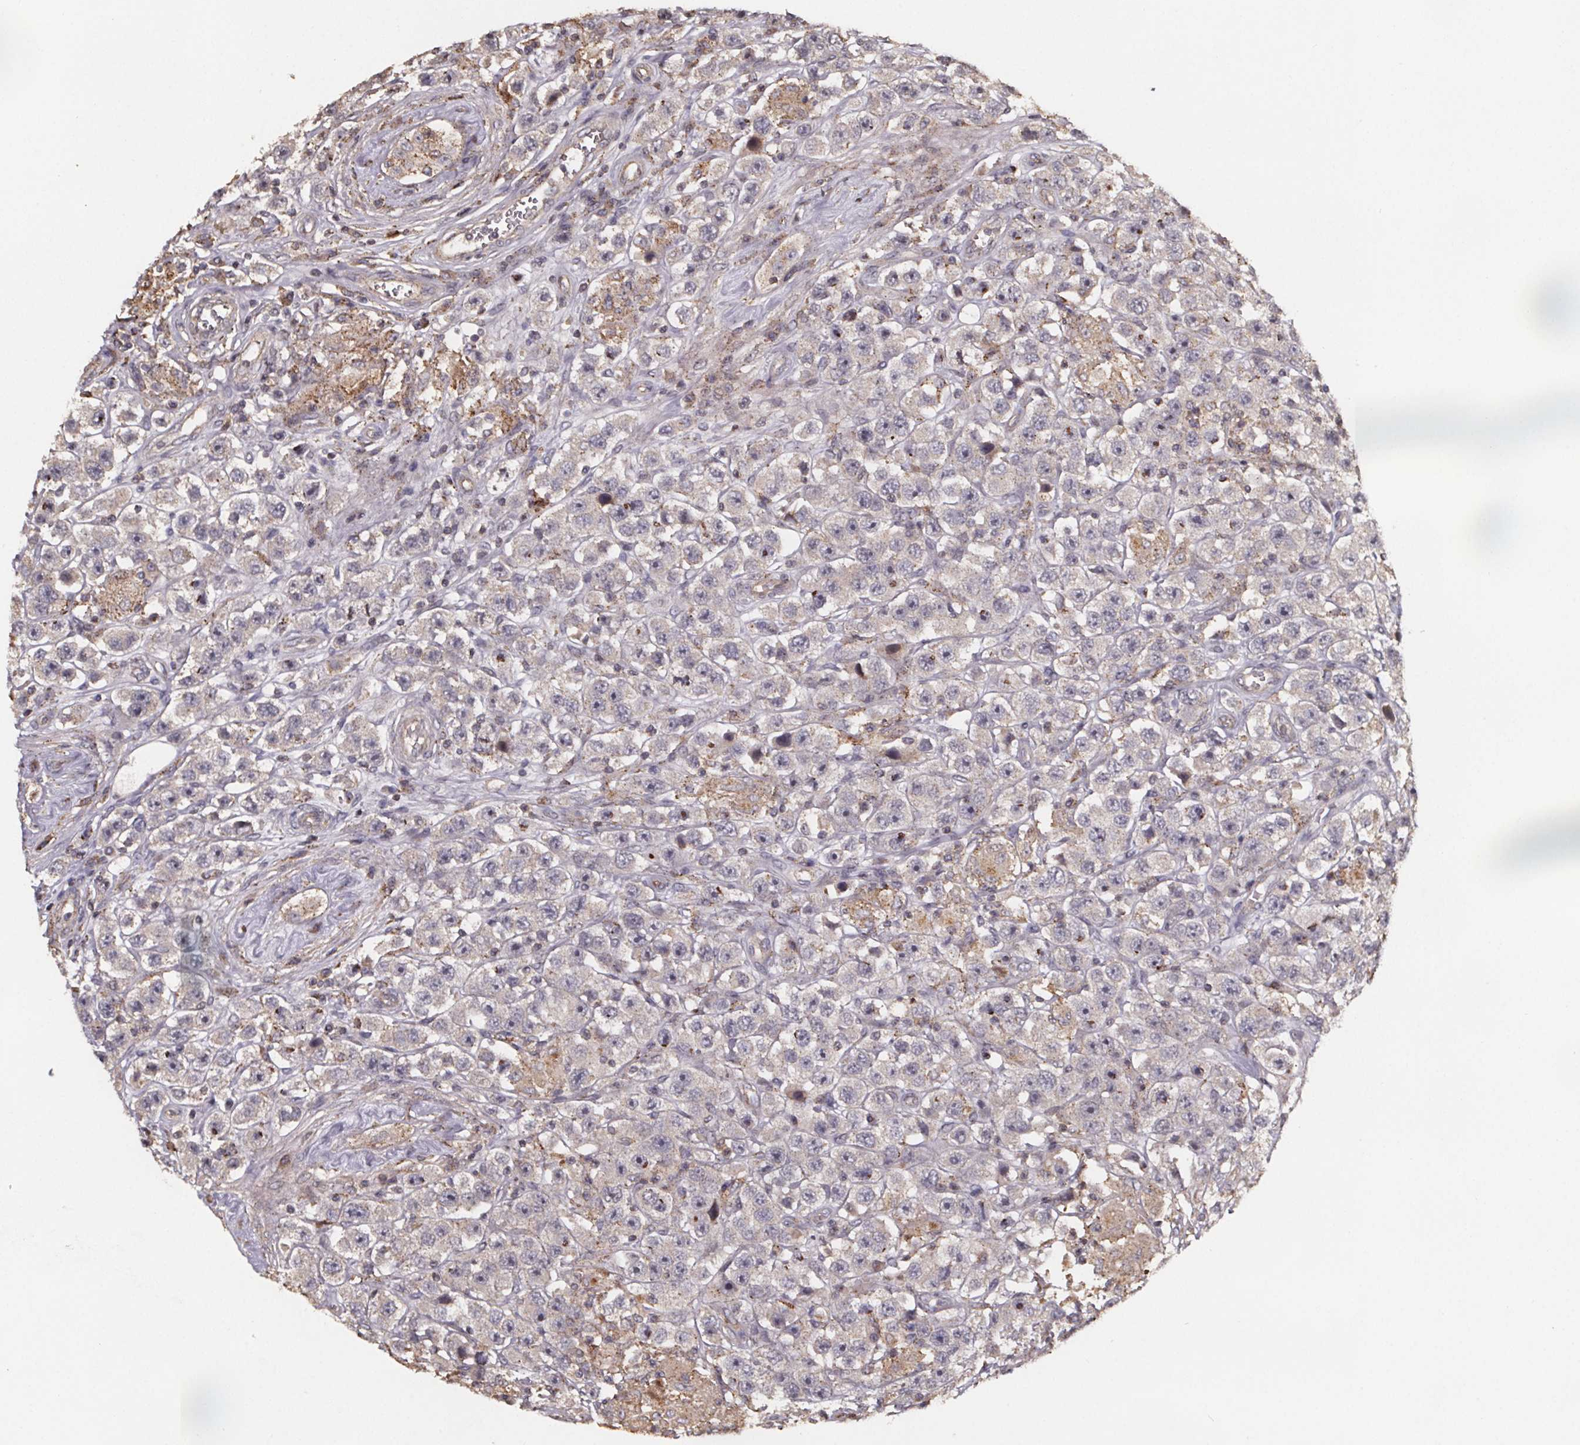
{"staining": {"intensity": "negative", "quantity": "none", "location": "none"}, "tissue": "testis cancer", "cell_type": "Tumor cells", "image_type": "cancer", "snomed": [{"axis": "morphology", "description": "Seminoma, NOS"}, {"axis": "topography", "description": "Testis"}], "caption": "Testis seminoma was stained to show a protein in brown. There is no significant positivity in tumor cells.", "gene": "ZNF879", "patient": {"sex": "male", "age": 45}}